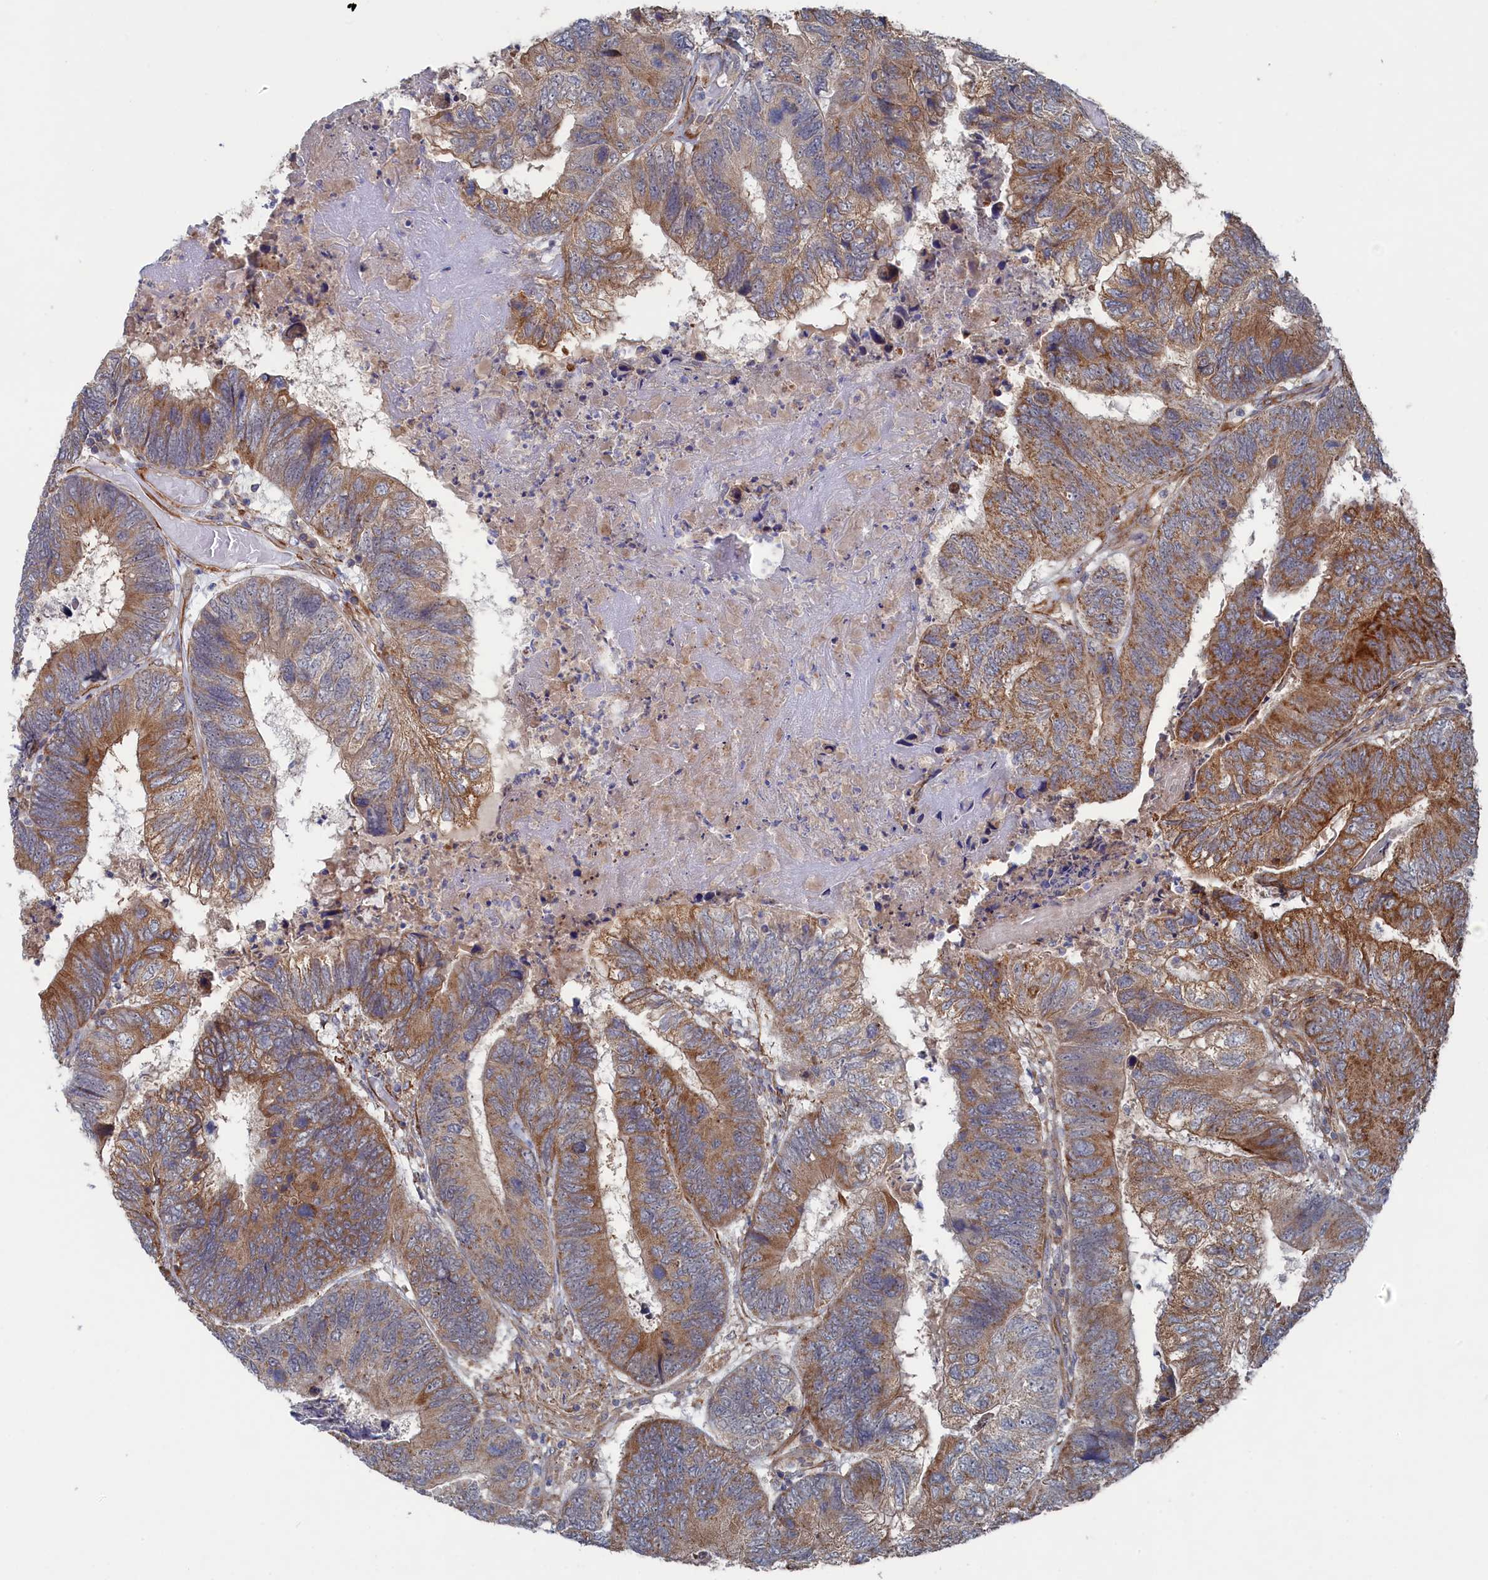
{"staining": {"intensity": "moderate", "quantity": ">75%", "location": "cytoplasmic/membranous"}, "tissue": "colorectal cancer", "cell_type": "Tumor cells", "image_type": "cancer", "snomed": [{"axis": "morphology", "description": "Adenocarcinoma, NOS"}, {"axis": "topography", "description": "Colon"}], "caption": "Colorectal adenocarcinoma stained with immunohistochemistry reveals moderate cytoplasmic/membranous expression in about >75% of tumor cells.", "gene": "FILIP1L", "patient": {"sex": "female", "age": 67}}